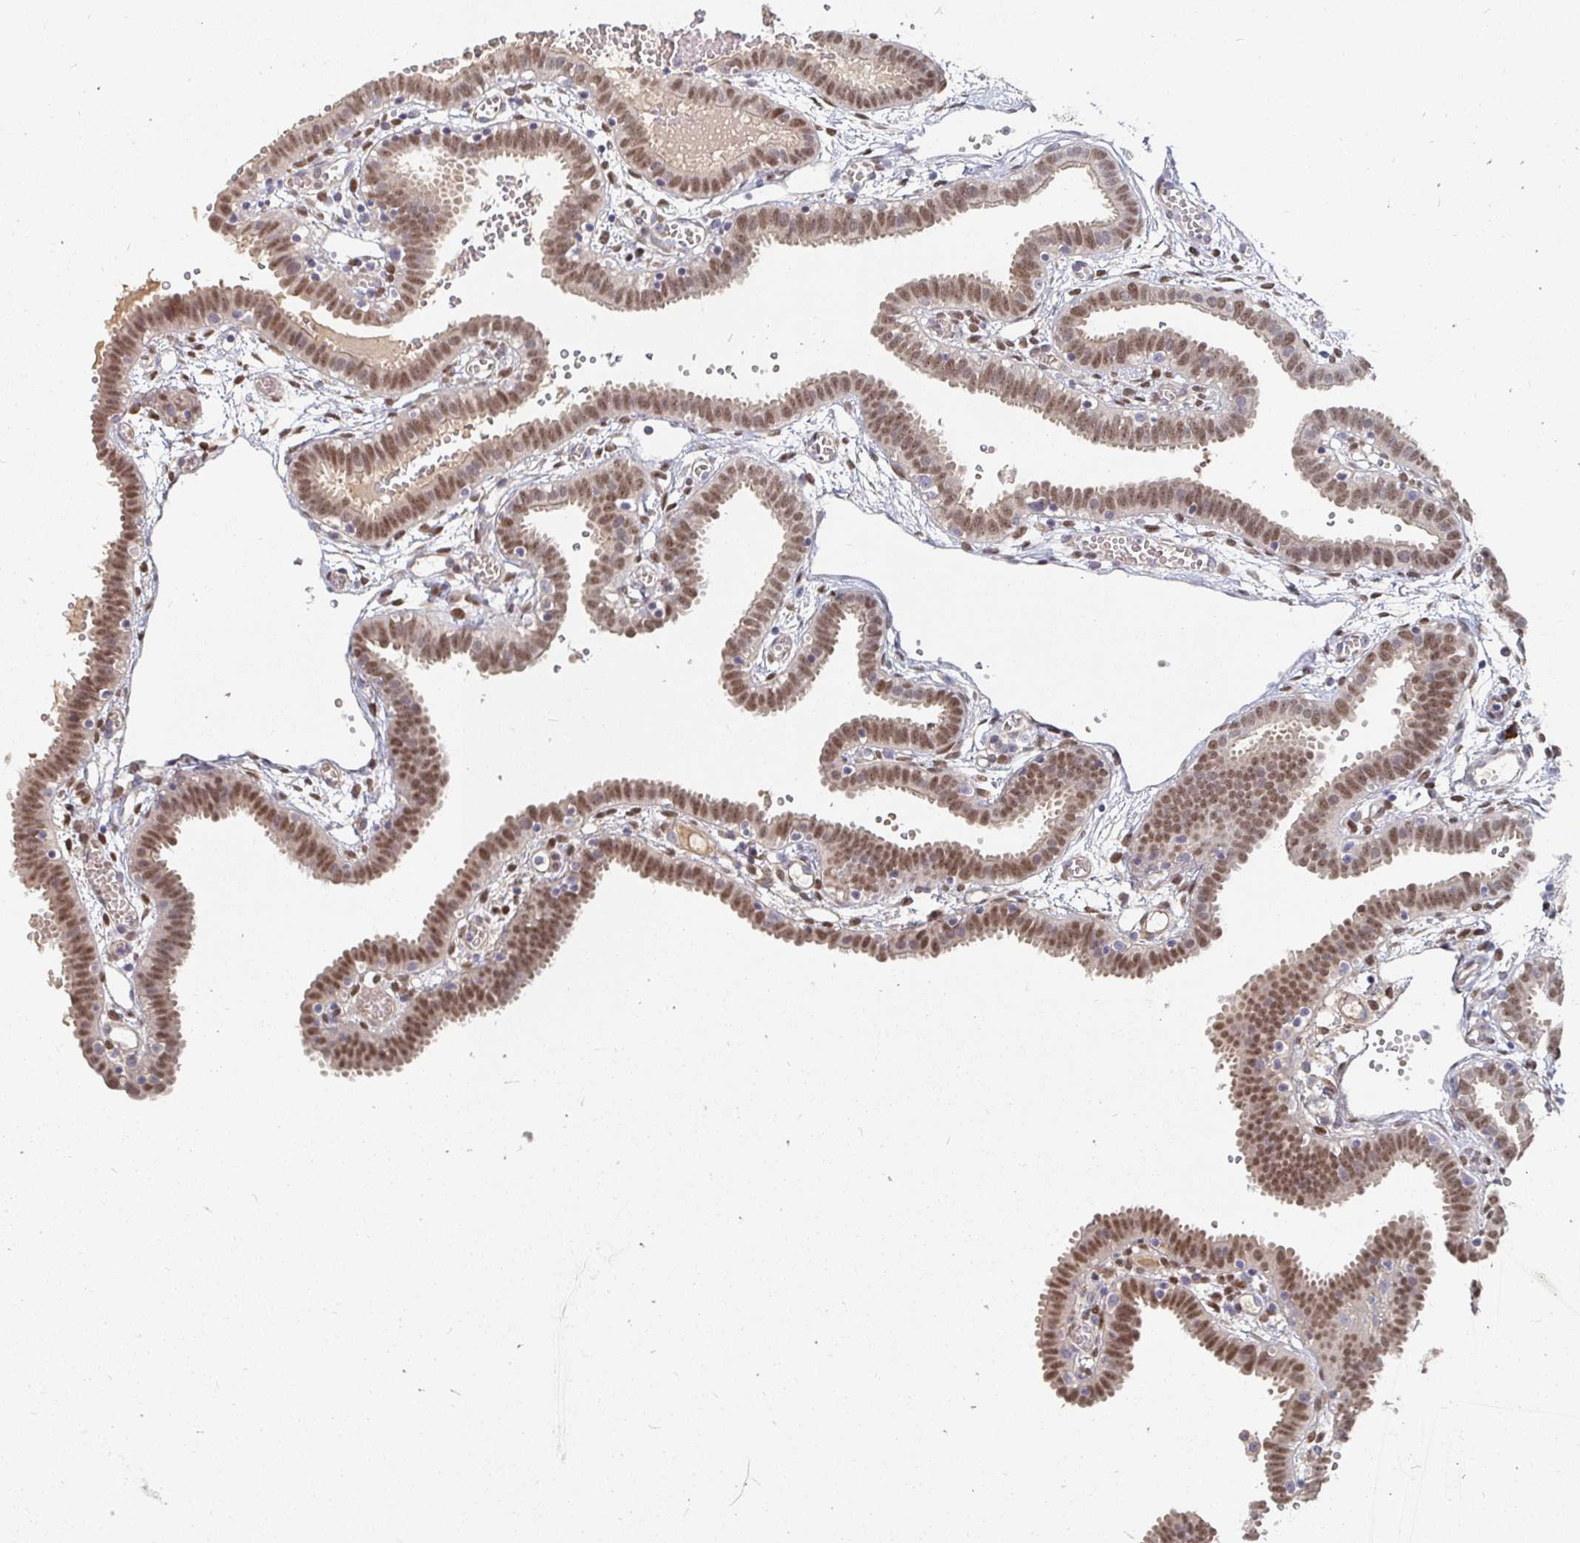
{"staining": {"intensity": "strong", "quantity": ">75%", "location": "nuclear"}, "tissue": "fallopian tube", "cell_type": "Glandular cells", "image_type": "normal", "snomed": [{"axis": "morphology", "description": "Normal tissue, NOS"}, {"axis": "topography", "description": "Fallopian tube"}], "caption": "Immunohistochemical staining of normal human fallopian tube shows >75% levels of strong nuclear protein staining in about >75% of glandular cells. (brown staining indicates protein expression, while blue staining denotes nuclei).", "gene": "MEIS1", "patient": {"sex": "female", "age": 37}}